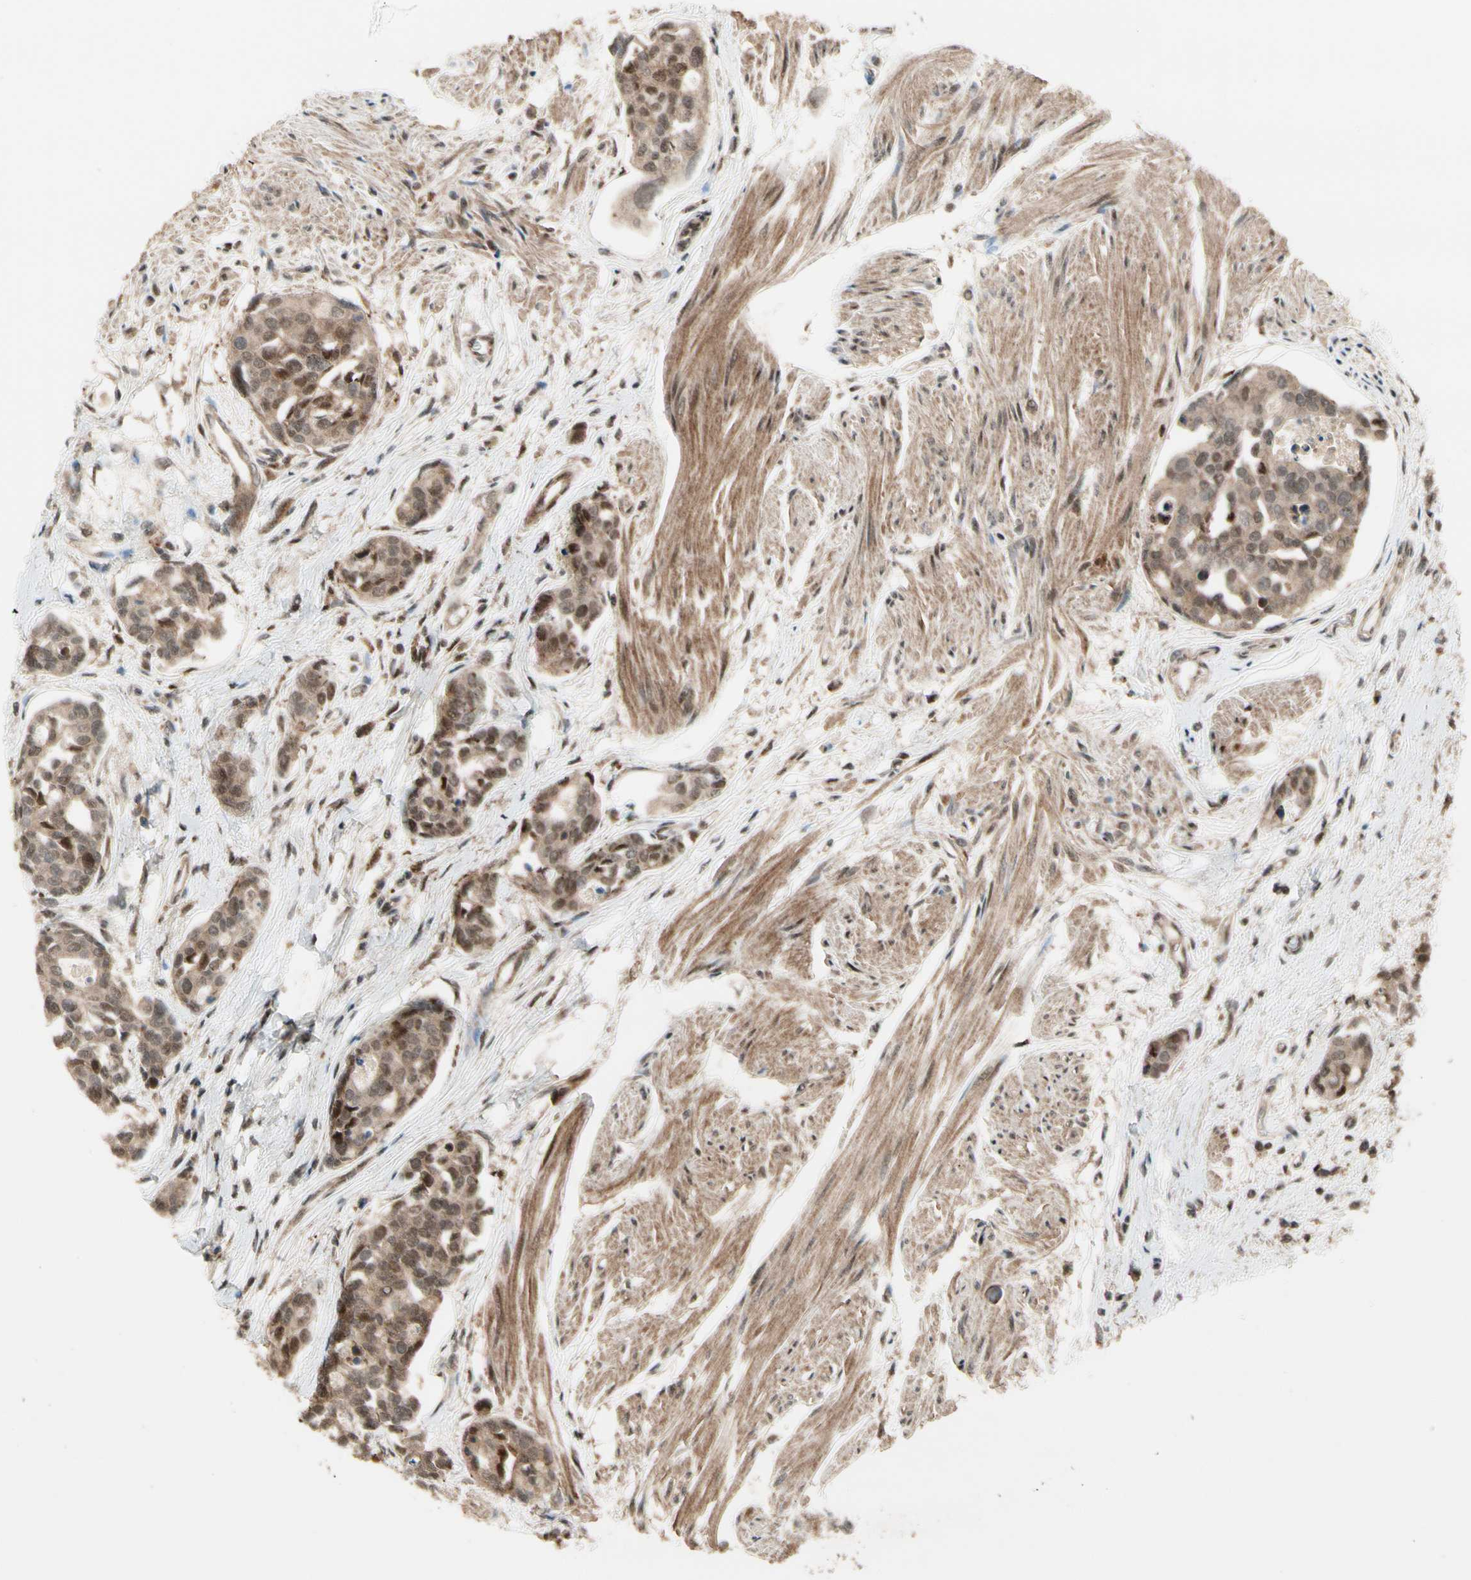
{"staining": {"intensity": "weak", "quantity": "25%-75%", "location": "cytoplasmic/membranous,nuclear"}, "tissue": "urothelial cancer", "cell_type": "Tumor cells", "image_type": "cancer", "snomed": [{"axis": "morphology", "description": "Urothelial carcinoma, High grade"}, {"axis": "topography", "description": "Urinary bladder"}], "caption": "High-power microscopy captured an immunohistochemistry image of urothelial carcinoma (high-grade), revealing weak cytoplasmic/membranous and nuclear positivity in approximately 25%-75% of tumor cells.", "gene": "CSF1R", "patient": {"sex": "male", "age": 78}}